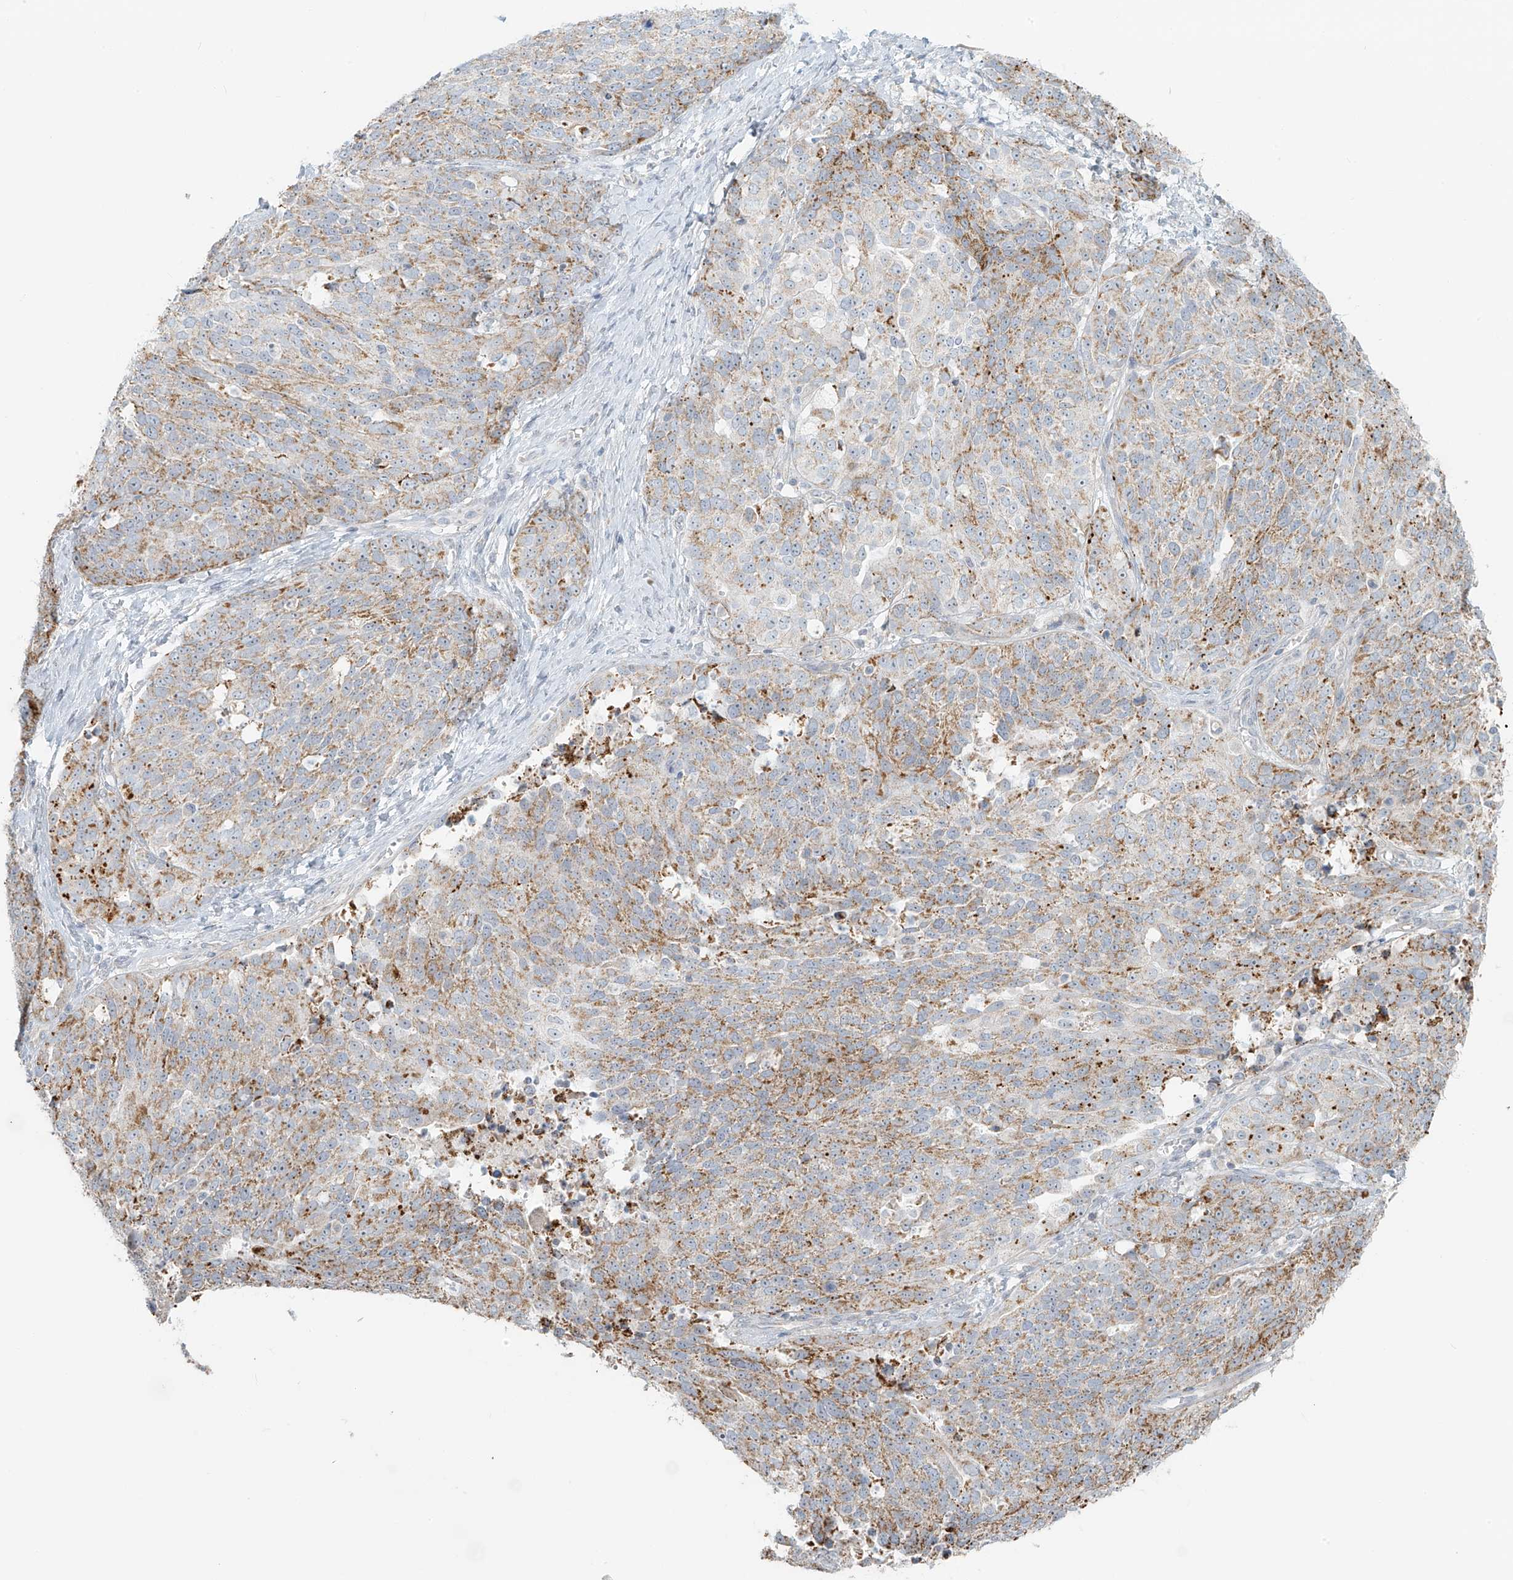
{"staining": {"intensity": "moderate", "quantity": "25%-75%", "location": "cytoplasmic/membranous"}, "tissue": "ovarian cancer", "cell_type": "Tumor cells", "image_type": "cancer", "snomed": [{"axis": "morphology", "description": "Cystadenocarcinoma, serous, NOS"}, {"axis": "topography", "description": "Ovary"}], "caption": "Protein expression analysis of human serous cystadenocarcinoma (ovarian) reveals moderate cytoplasmic/membranous positivity in approximately 25%-75% of tumor cells.", "gene": "UST", "patient": {"sex": "female", "age": 44}}